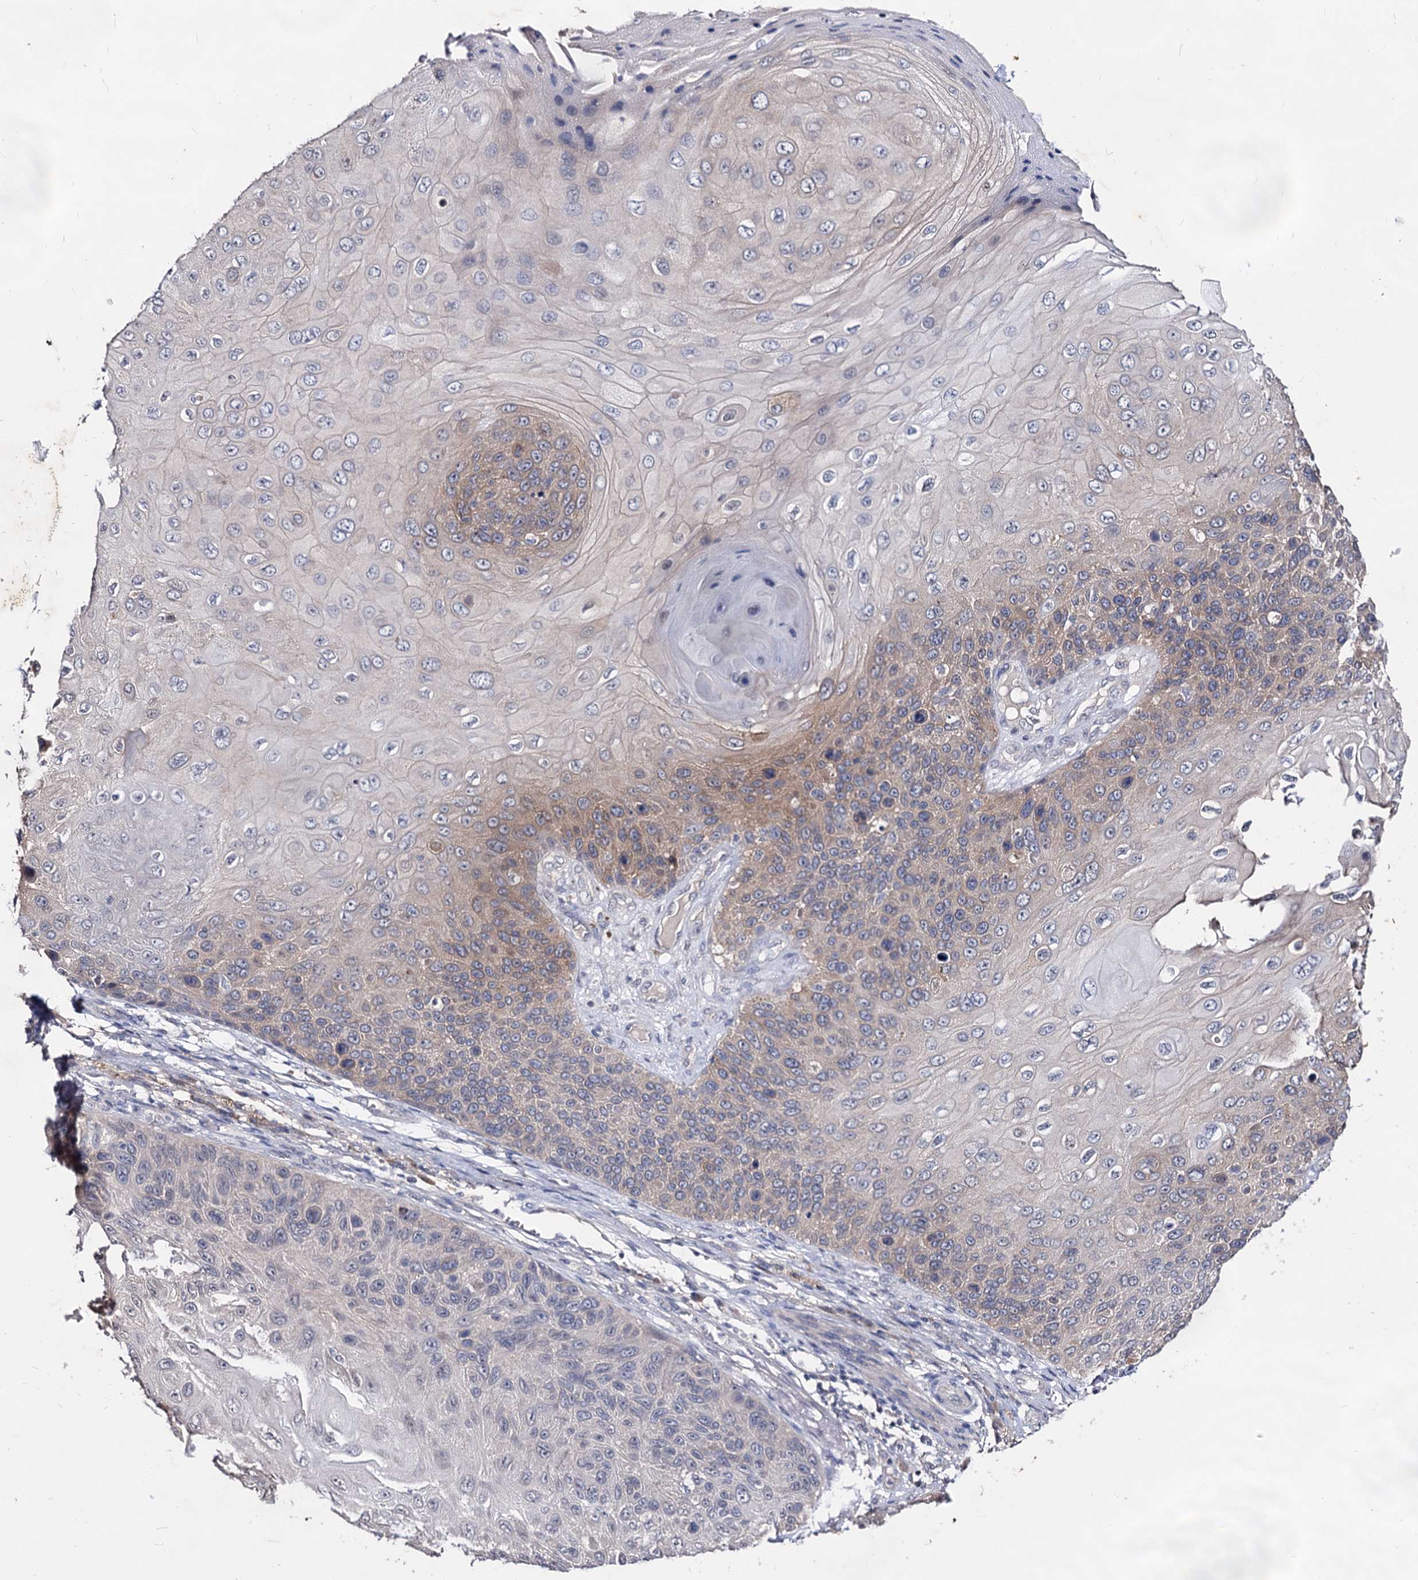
{"staining": {"intensity": "weak", "quantity": "<25%", "location": "cytoplasmic/membranous"}, "tissue": "skin cancer", "cell_type": "Tumor cells", "image_type": "cancer", "snomed": [{"axis": "morphology", "description": "Squamous cell carcinoma, NOS"}, {"axis": "topography", "description": "Skin"}], "caption": "This photomicrograph is of squamous cell carcinoma (skin) stained with immunohistochemistry to label a protein in brown with the nuclei are counter-stained blue. There is no expression in tumor cells.", "gene": "ARFIP2", "patient": {"sex": "female", "age": 88}}